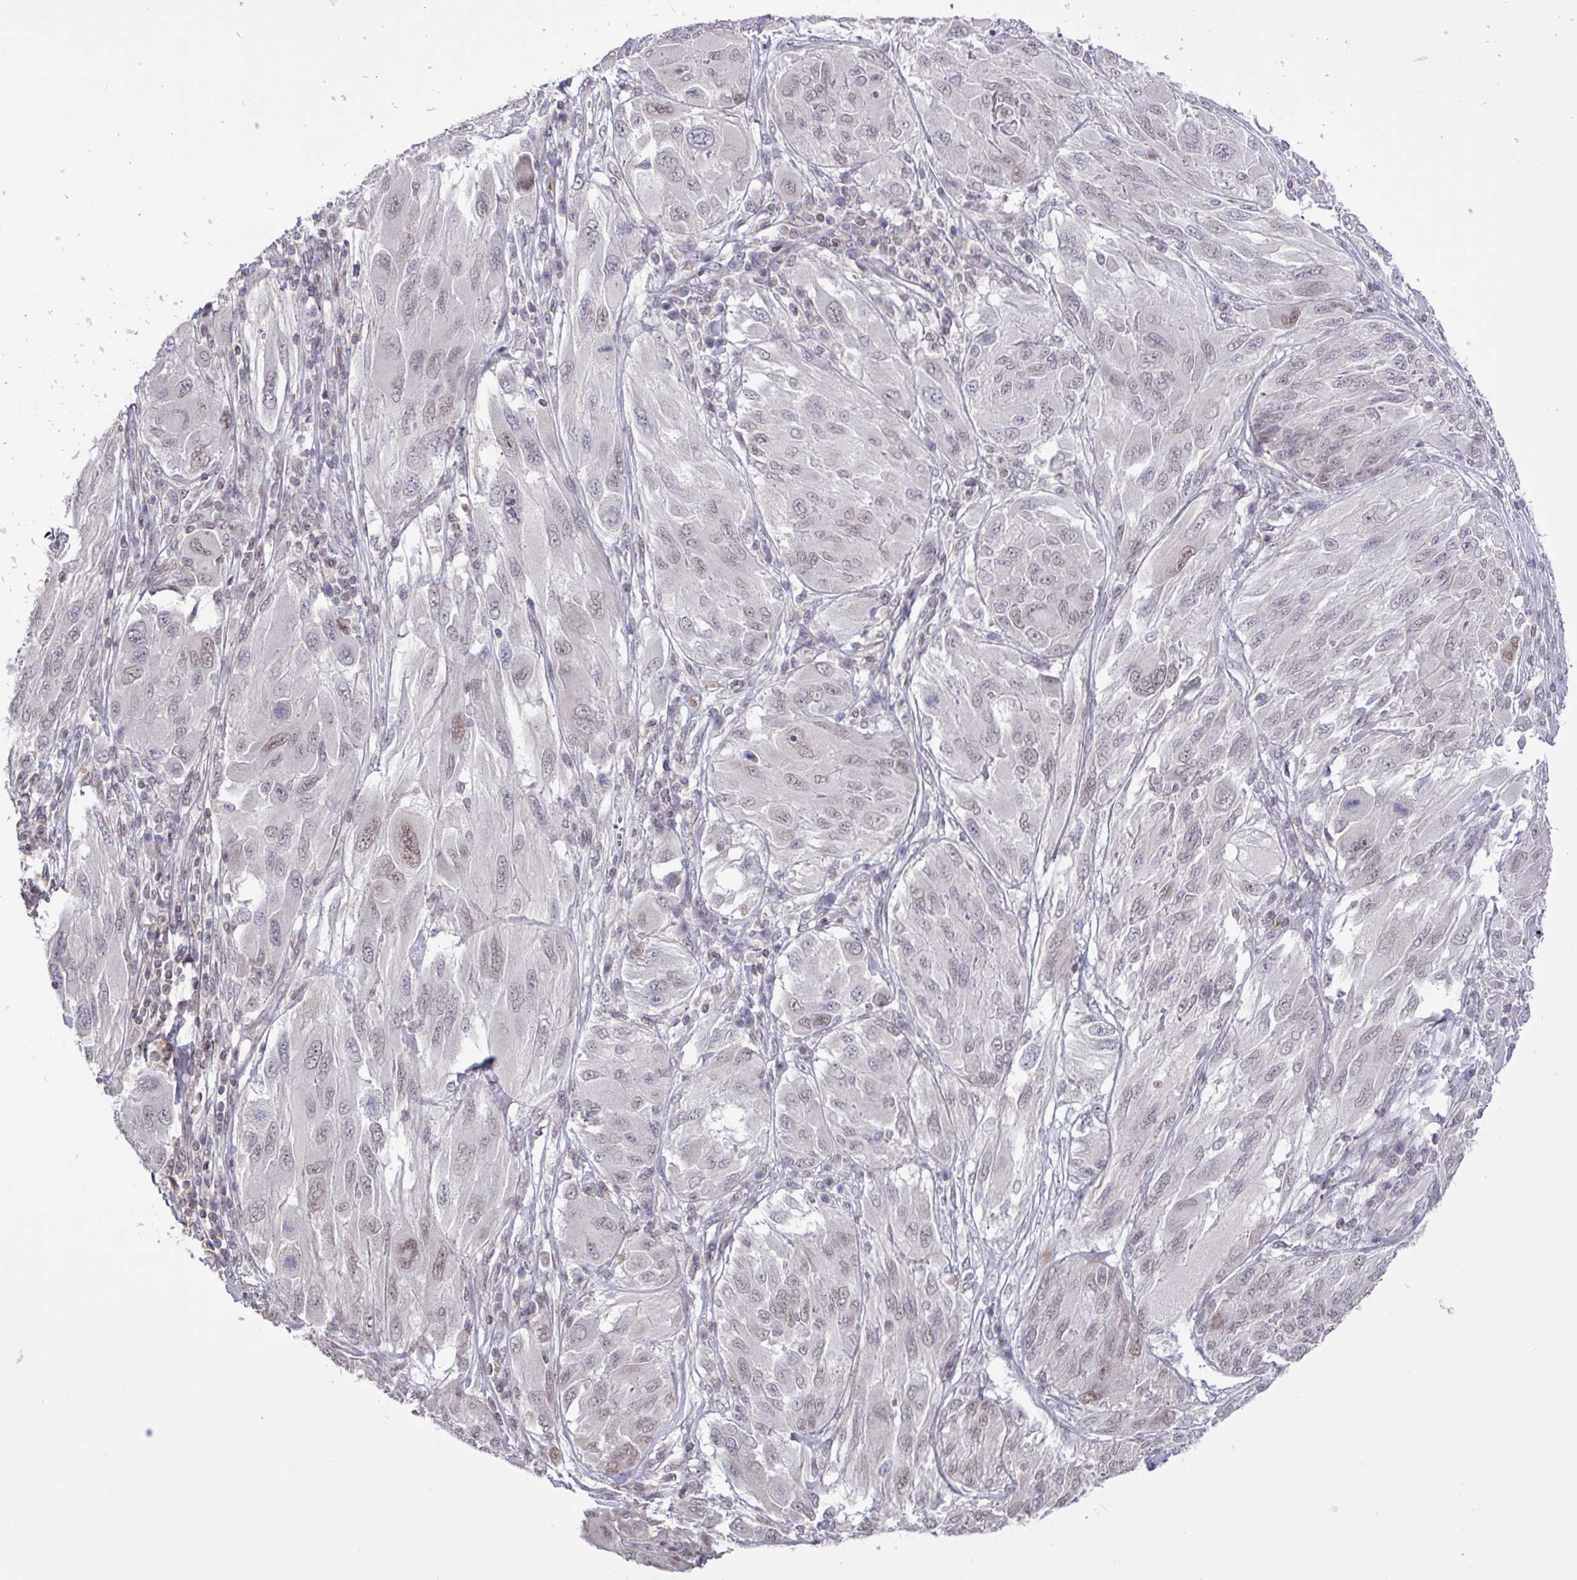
{"staining": {"intensity": "weak", "quantity": "25%-75%", "location": "nuclear"}, "tissue": "melanoma", "cell_type": "Tumor cells", "image_type": "cancer", "snomed": [{"axis": "morphology", "description": "Malignant melanoma, NOS"}, {"axis": "topography", "description": "Skin"}], "caption": "Malignant melanoma was stained to show a protein in brown. There is low levels of weak nuclear expression in approximately 25%-75% of tumor cells. (DAB (3,3'-diaminobenzidine) IHC with brightfield microscopy, high magnification).", "gene": "RTL3", "patient": {"sex": "female", "age": 91}}